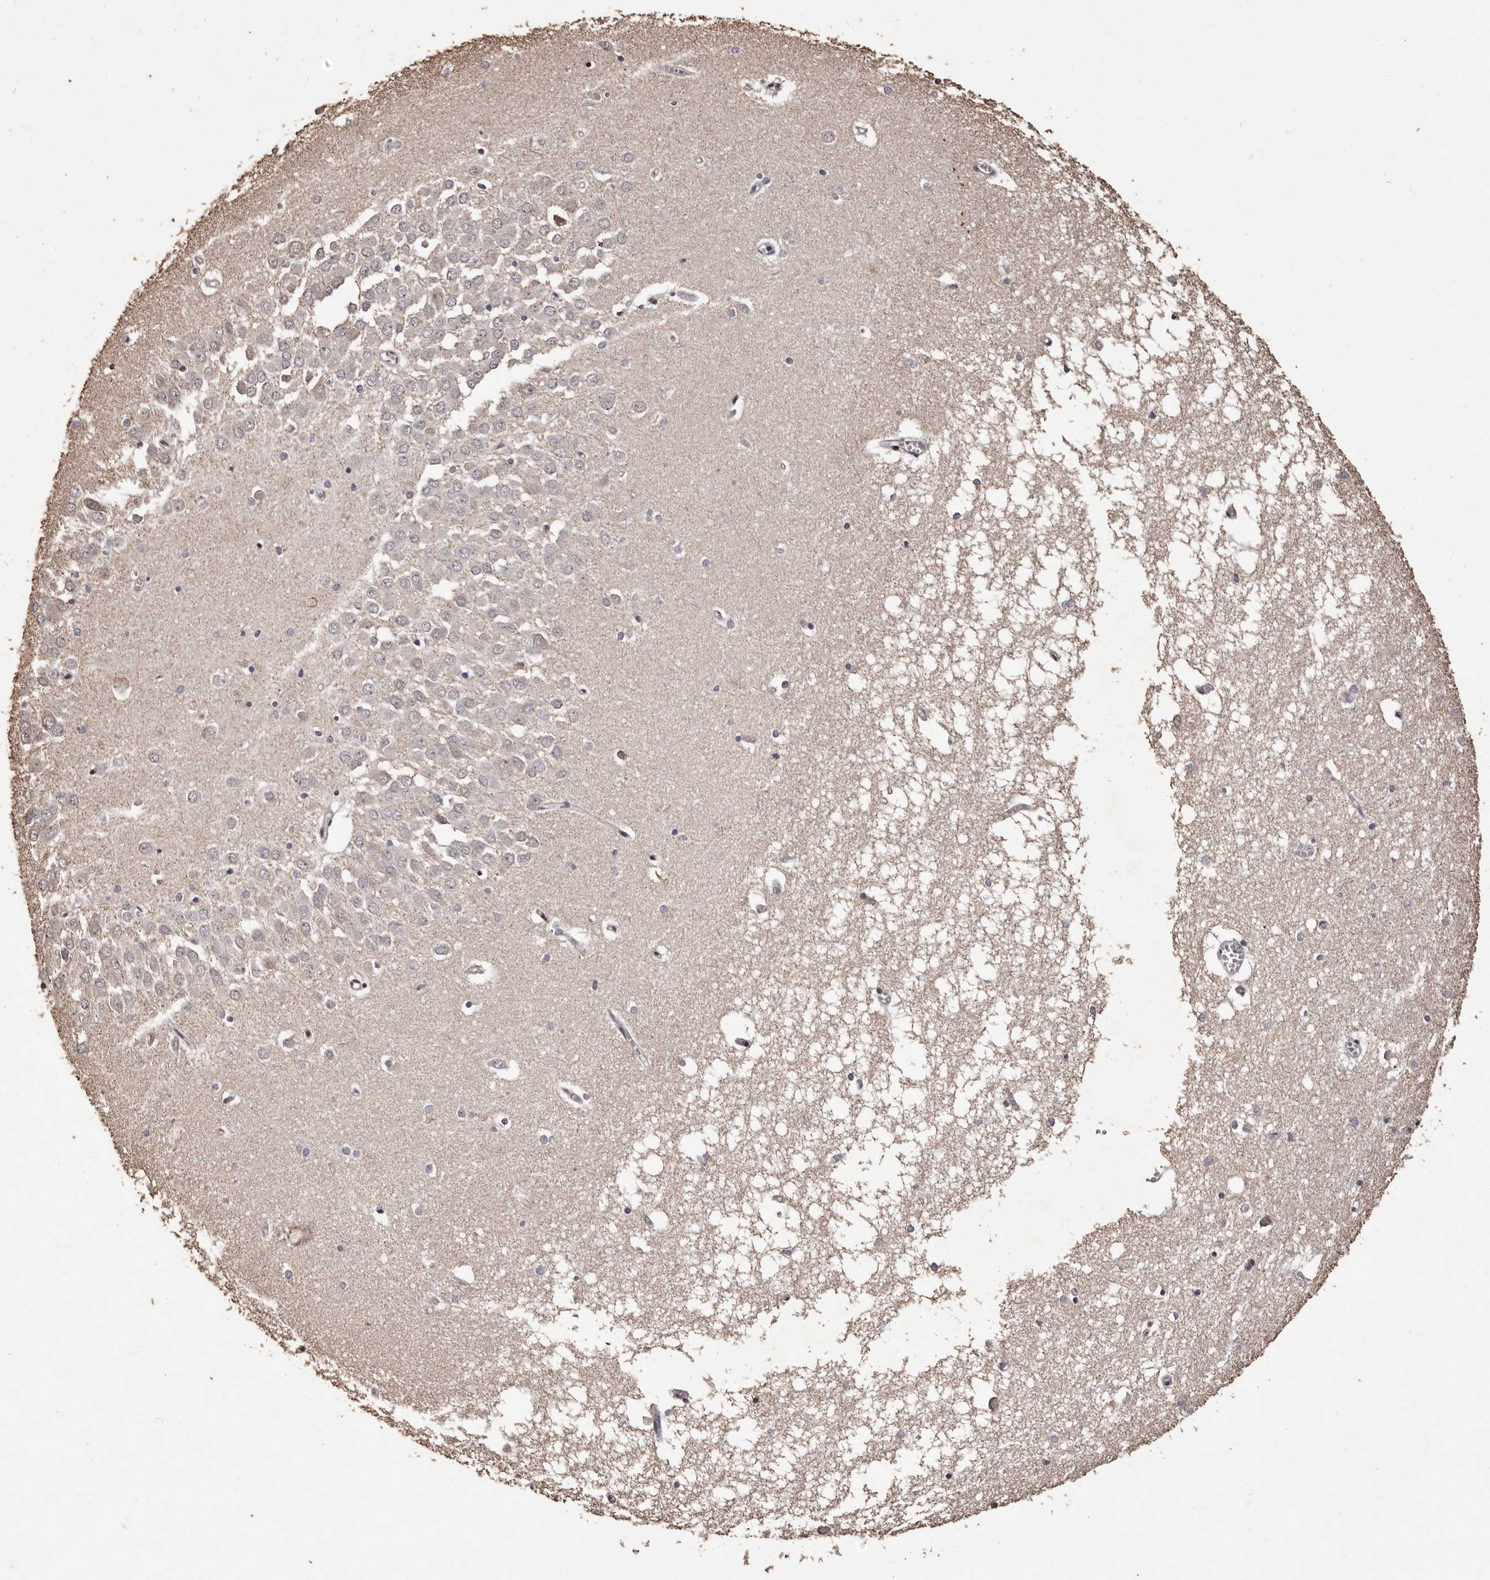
{"staining": {"intensity": "moderate", "quantity": "<25%", "location": "cytoplasmic/membranous"}, "tissue": "hippocampus", "cell_type": "Glial cells", "image_type": "normal", "snomed": [{"axis": "morphology", "description": "Normal tissue, NOS"}, {"axis": "topography", "description": "Hippocampus"}], "caption": "Protein staining reveals moderate cytoplasmic/membranous positivity in approximately <25% of glial cells in benign hippocampus.", "gene": "NAV1", "patient": {"sex": "male", "age": 70}}